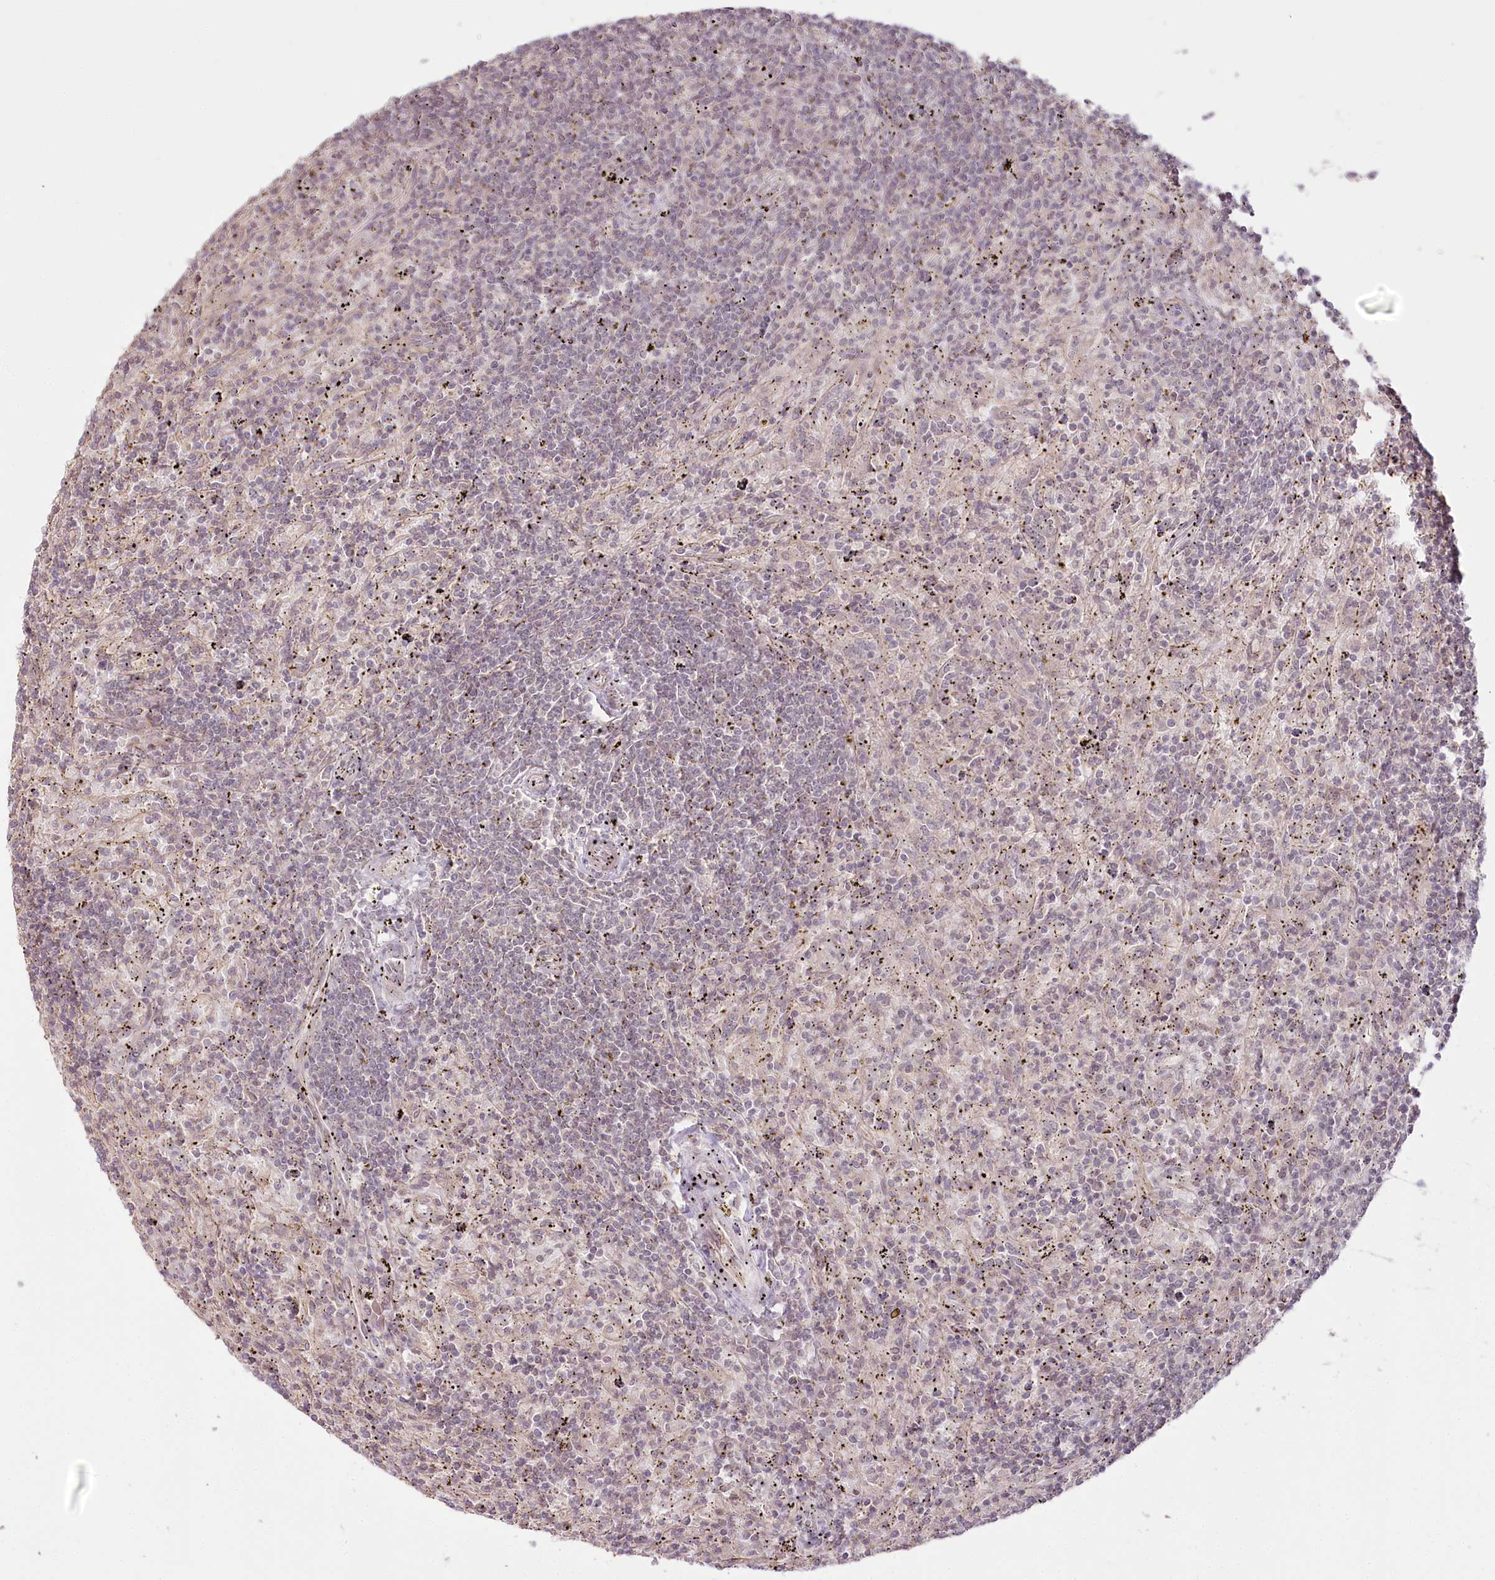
{"staining": {"intensity": "weak", "quantity": "<25%", "location": "nuclear"}, "tissue": "lymphoma", "cell_type": "Tumor cells", "image_type": "cancer", "snomed": [{"axis": "morphology", "description": "Malignant lymphoma, non-Hodgkin's type, Low grade"}, {"axis": "topography", "description": "Spleen"}], "caption": "DAB (3,3'-diaminobenzidine) immunohistochemical staining of lymphoma demonstrates no significant staining in tumor cells. (Stains: DAB immunohistochemistry with hematoxylin counter stain, Microscopy: brightfield microscopy at high magnification).", "gene": "R3HDM2", "patient": {"sex": "male", "age": 76}}